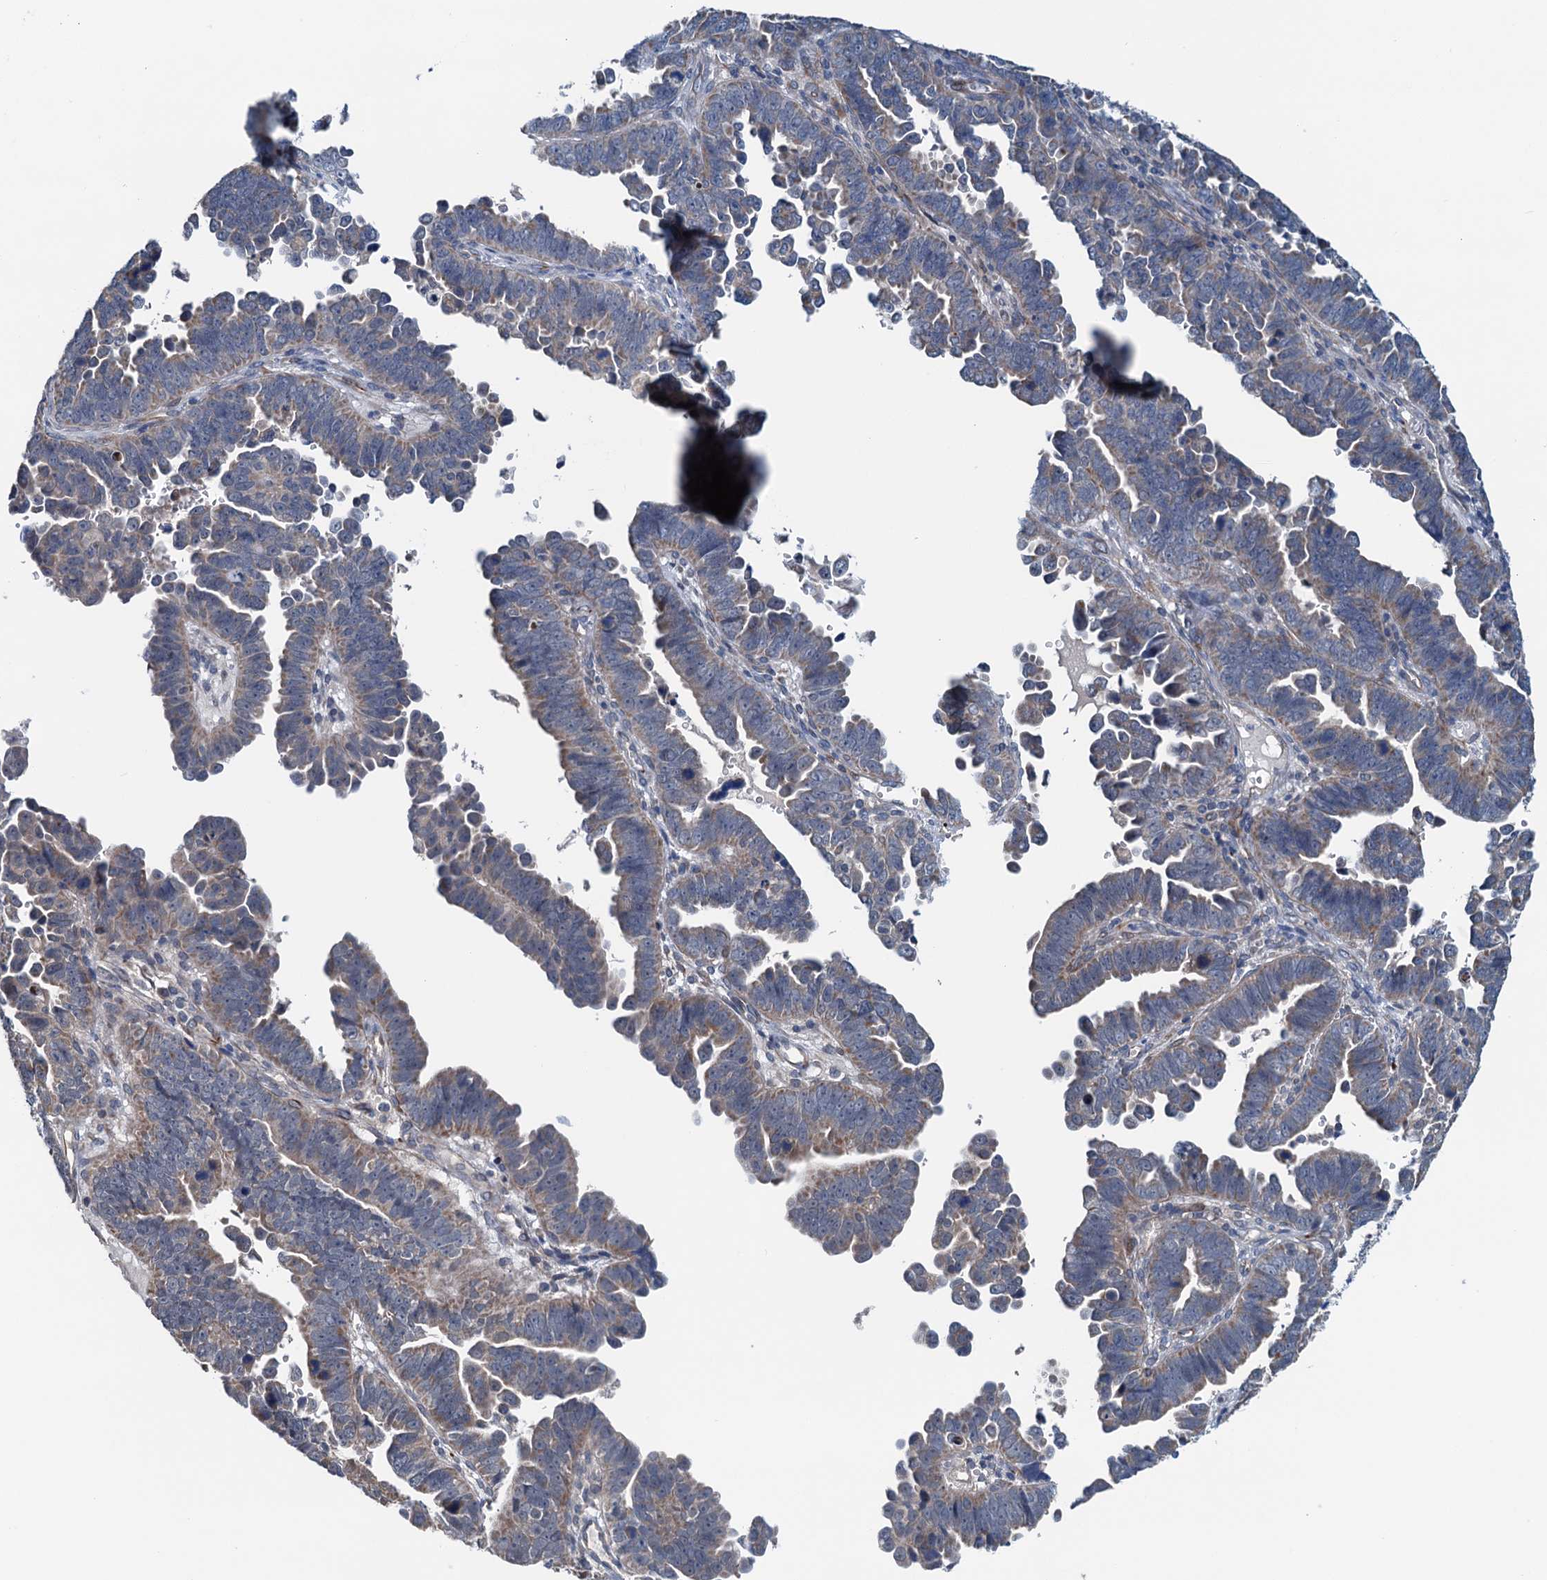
{"staining": {"intensity": "weak", "quantity": ">75%", "location": "cytoplasmic/membranous"}, "tissue": "endometrial cancer", "cell_type": "Tumor cells", "image_type": "cancer", "snomed": [{"axis": "morphology", "description": "Adenocarcinoma, NOS"}, {"axis": "topography", "description": "Endometrium"}], "caption": "High-power microscopy captured an immunohistochemistry histopathology image of endometrial adenocarcinoma, revealing weak cytoplasmic/membranous expression in about >75% of tumor cells. Using DAB (3,3'-diaminobenzidine) (brown) and hematoxylin (blue) stains, captured at high magnification using brightfield microscopy.", "gene": "ELAC1", "patient": {"sex": "female", "age": 75}}